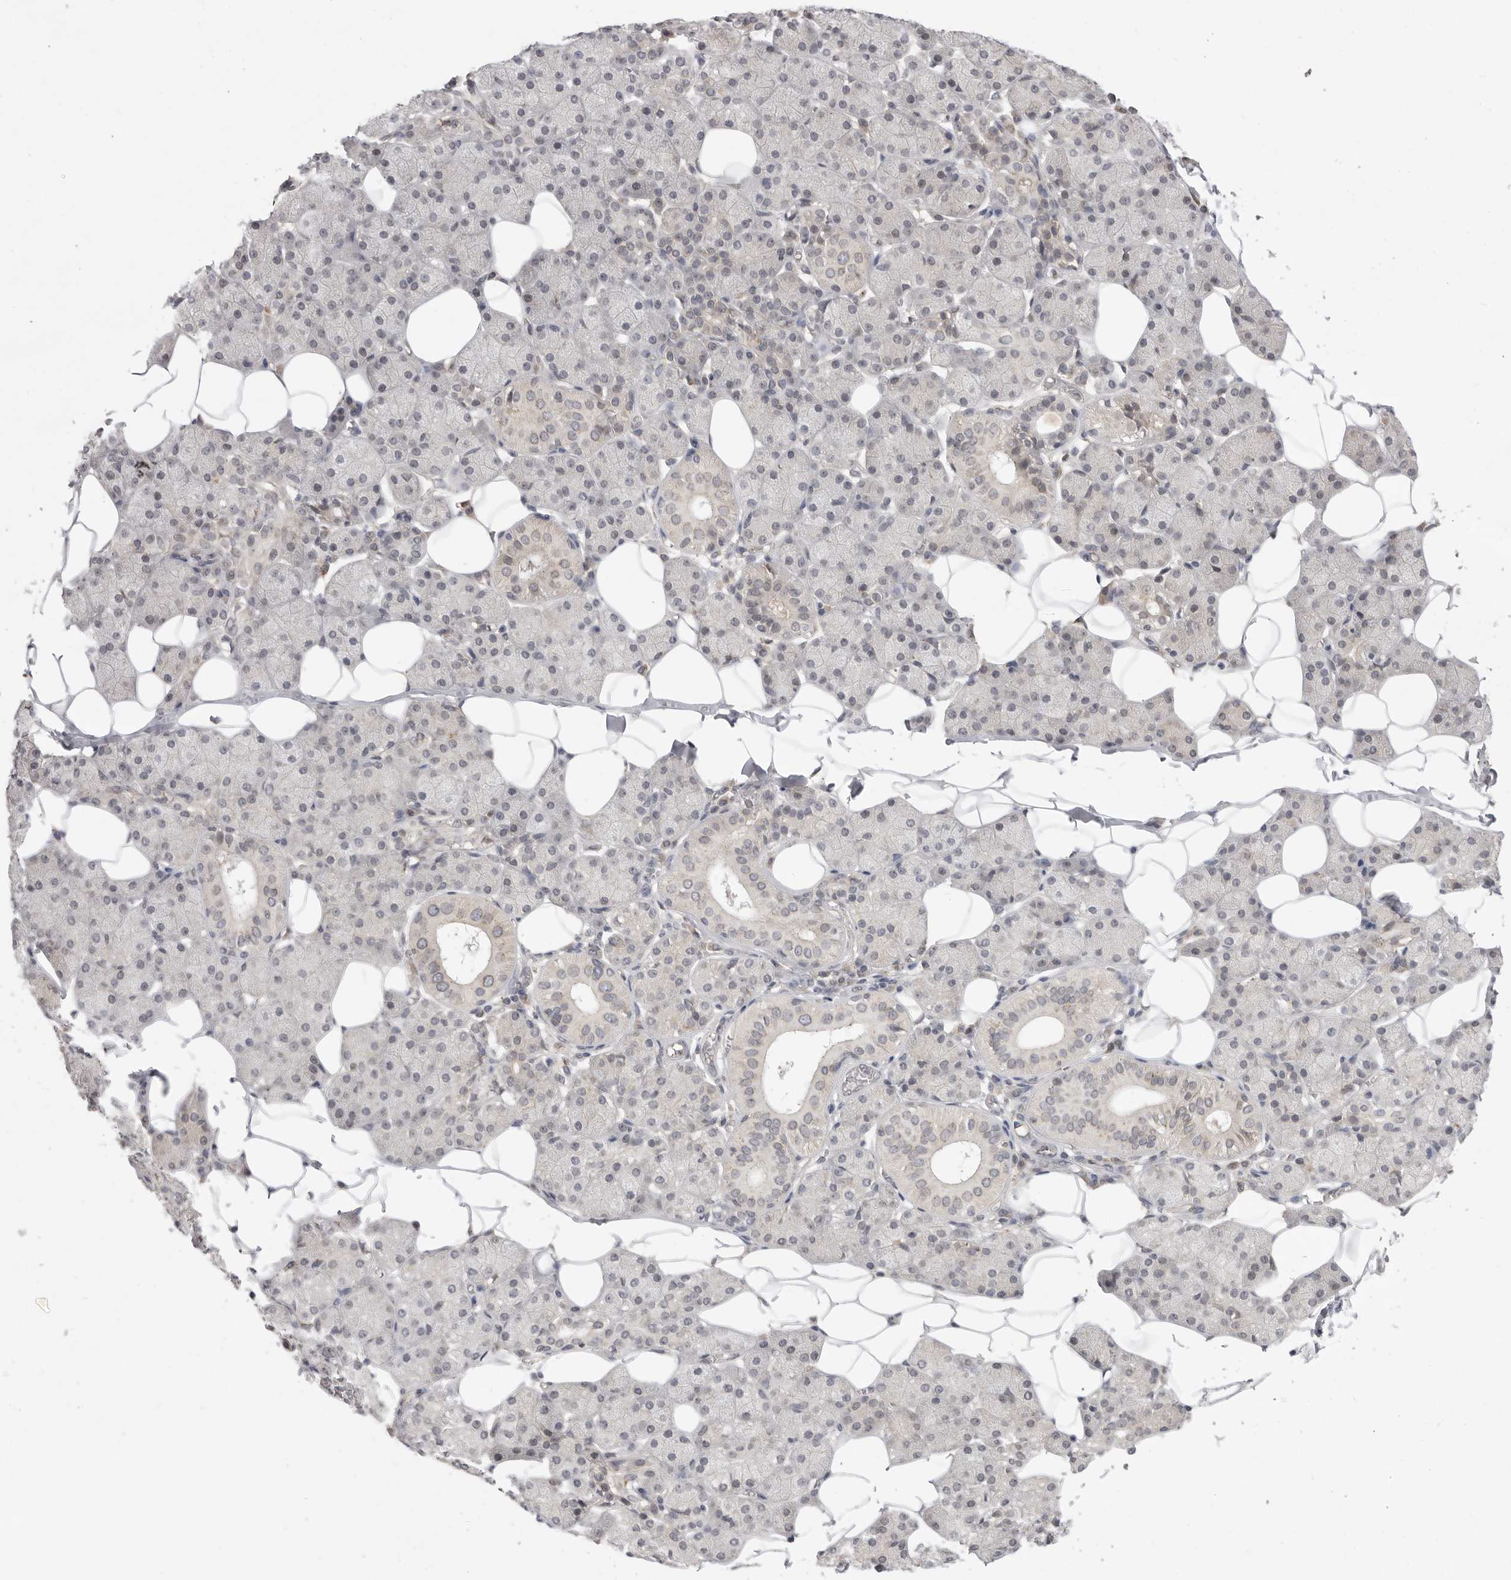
{"staining": {"intensity": "weak", "quantity": "<25%", "location": "cytoplasmic/membranous"}, "tissue": "salivary gland", "cell_type": "Glandular cells", "image_type": "normal", "snomed": [{"axis": "morphology", "description": "Normal tissue, NOS"}, {"axis": "topography", "description": "Salivary gland"}], "caption": "IHC photomicrograph of unremarkable salivary gland: human salivary gland stained with DAB exhibits no significant protein expression in glandular cells.", "gene": "TLR3", "patient": {"sex": "female", "age": 33}}